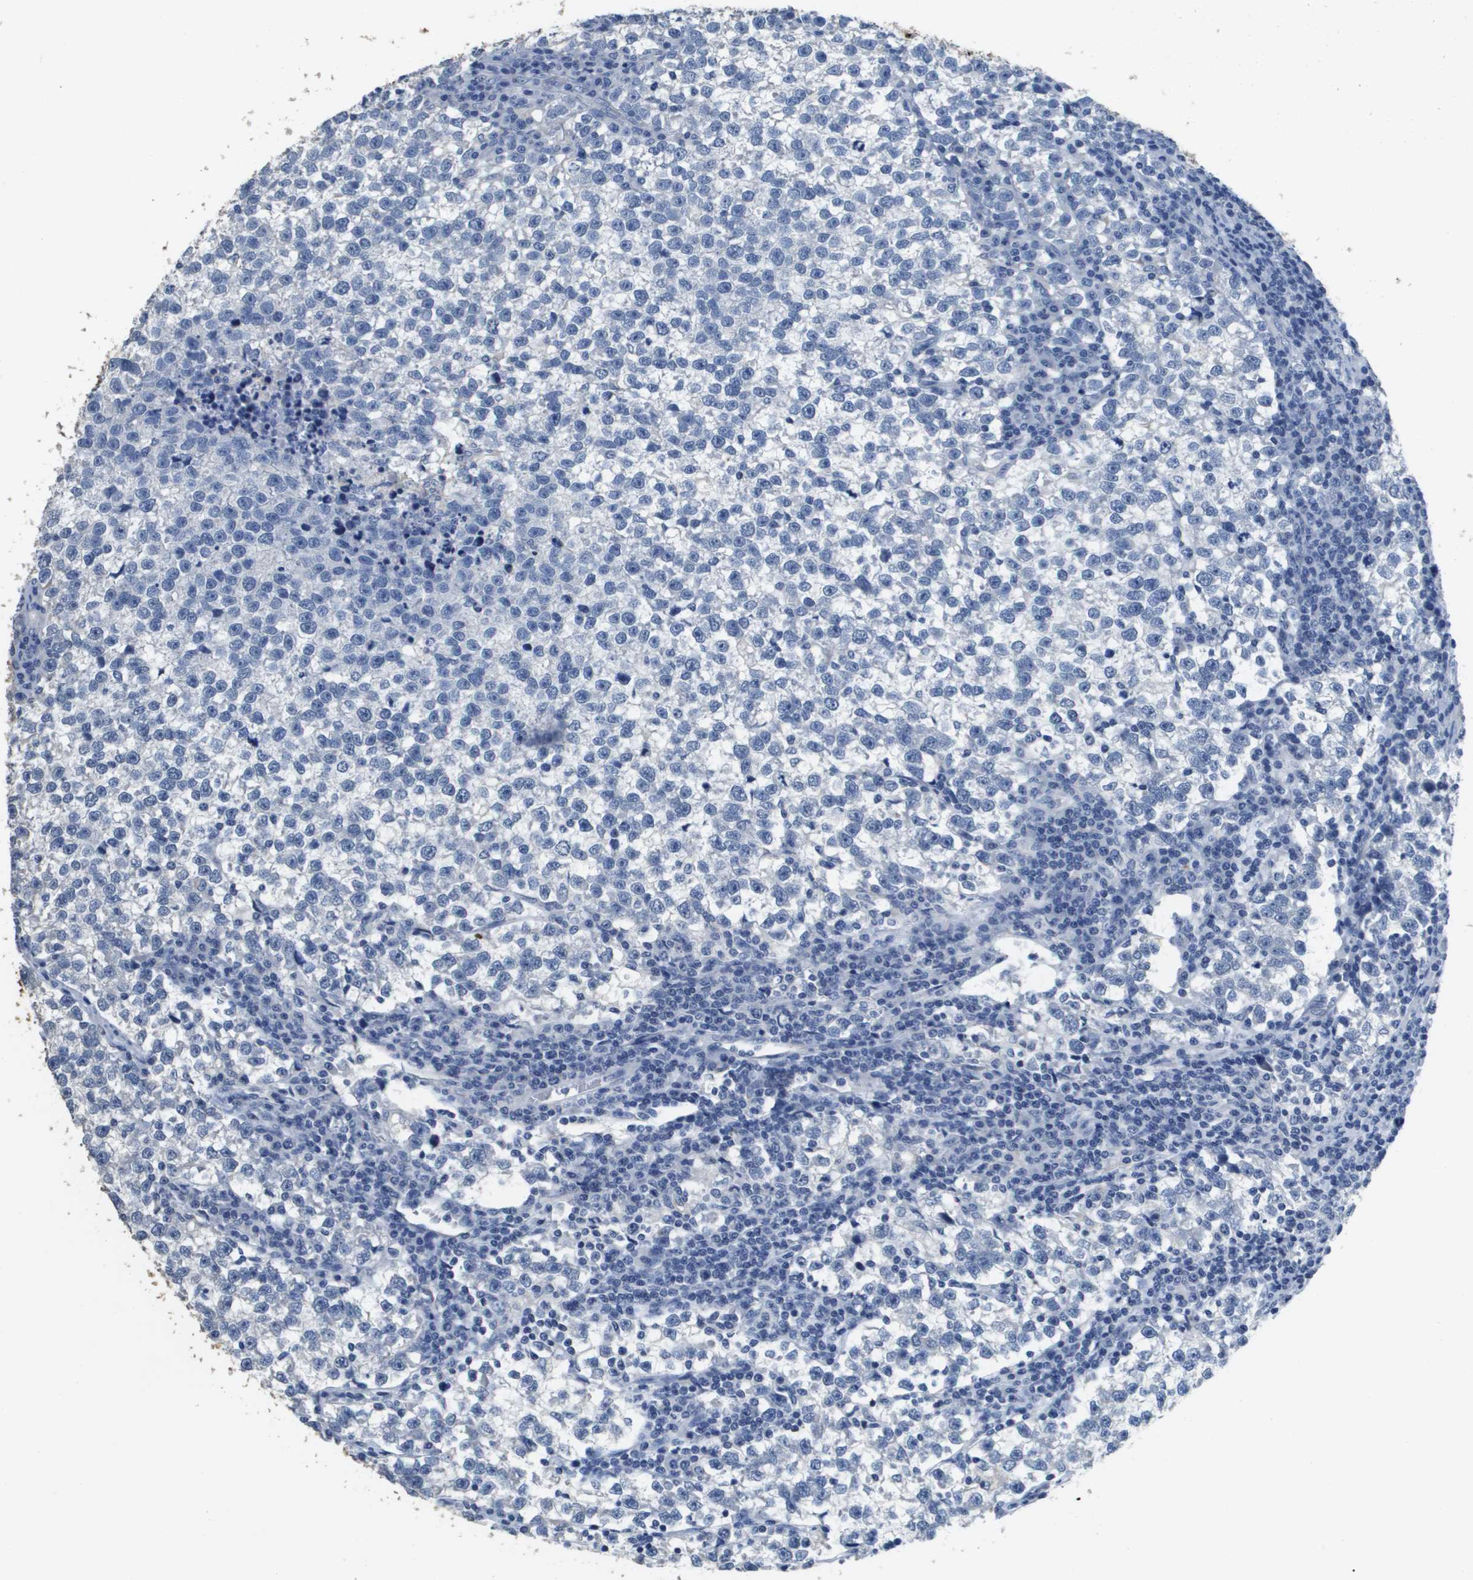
{"staining": {"intensity": "negative", "quantity": "none", "location": "none"}, "tissue": "testis cancer", "cell_type": "Tumor cells", "image_type": "cancer", "snomed": [{"axis": "morphology", "description": "Normal tissue, NOS"}, {"axis": "morphology", "description": "Seminoma, NOS"}, {"axis": "topography", "description": "Testis"}], "caption": "Immunohistochemistry image of neoplastic tissue: human testis cancer stained with DAB displays no significant protein positivity in tumor cells.", "gene": "MT3", "patient": {"sex": "male", "age": 43}}